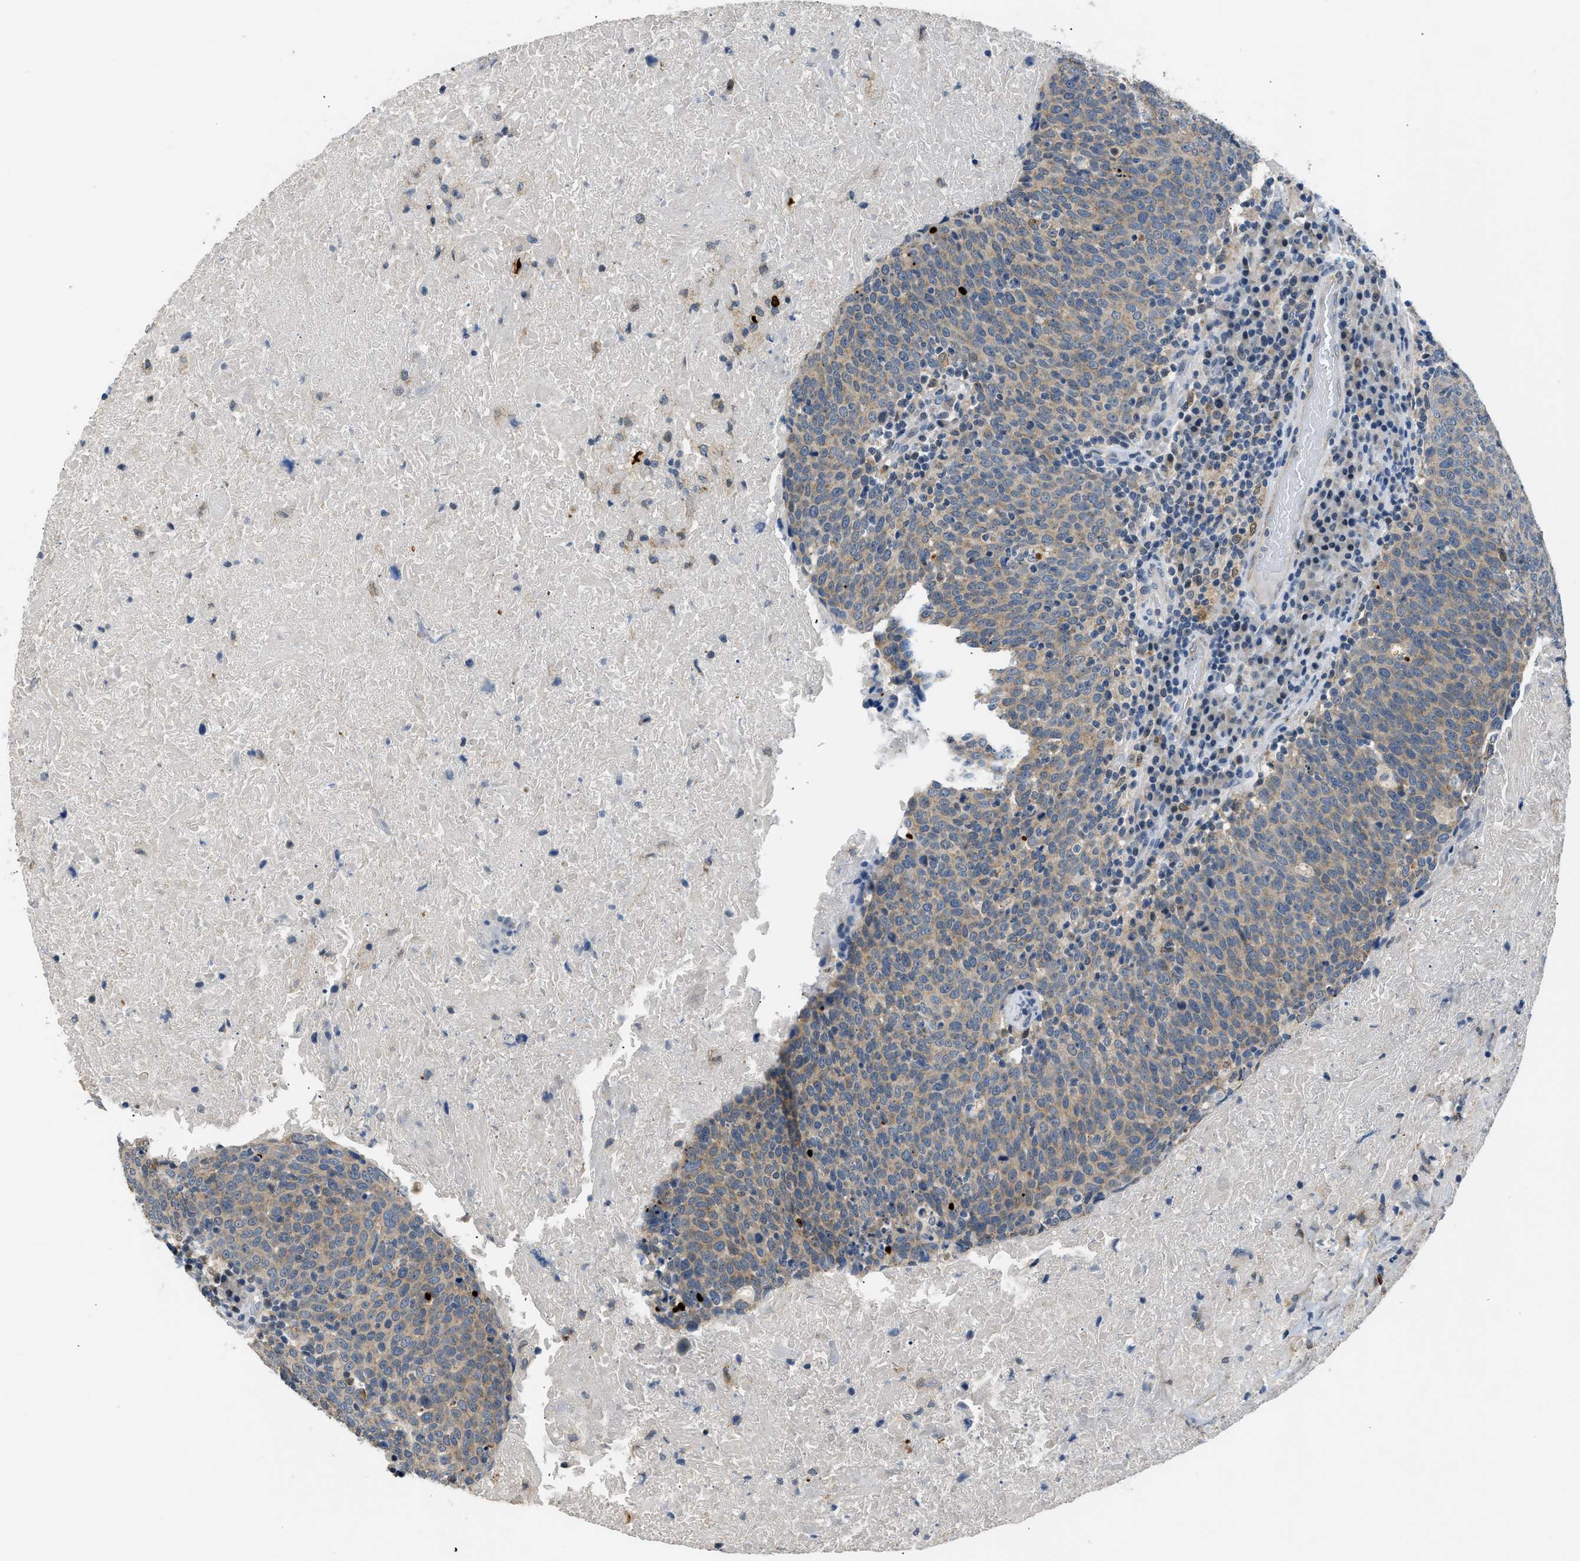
{"staining": {"intensity": "weak", "quantity": "25%-75%", "location": "cytoplasmic/membranous"}, "tissue": "head and neck cancer", "cell_type": "Tumor cells", "image_type": "cancer", "snomed": [{"axis": "morphology", "description": "Squamous cell carcinoma, NOS"}, {"axis": "morphology", "description": "Squamous cell carcinoma, metastatic, NOS"}, {"axis": "topography", "description": "Lymph node"}, {"axis": "topography", "description": "Head-Neck"}], "caption": "Protein expression analysis of head and neck cancer (squamous cell carcinoma) reveals weak cytoplasmic/membranous expression in about 25%-75% of tumor cells.", "gene": "TOMM34", "patient": {"sex": "male", "age": 62}}